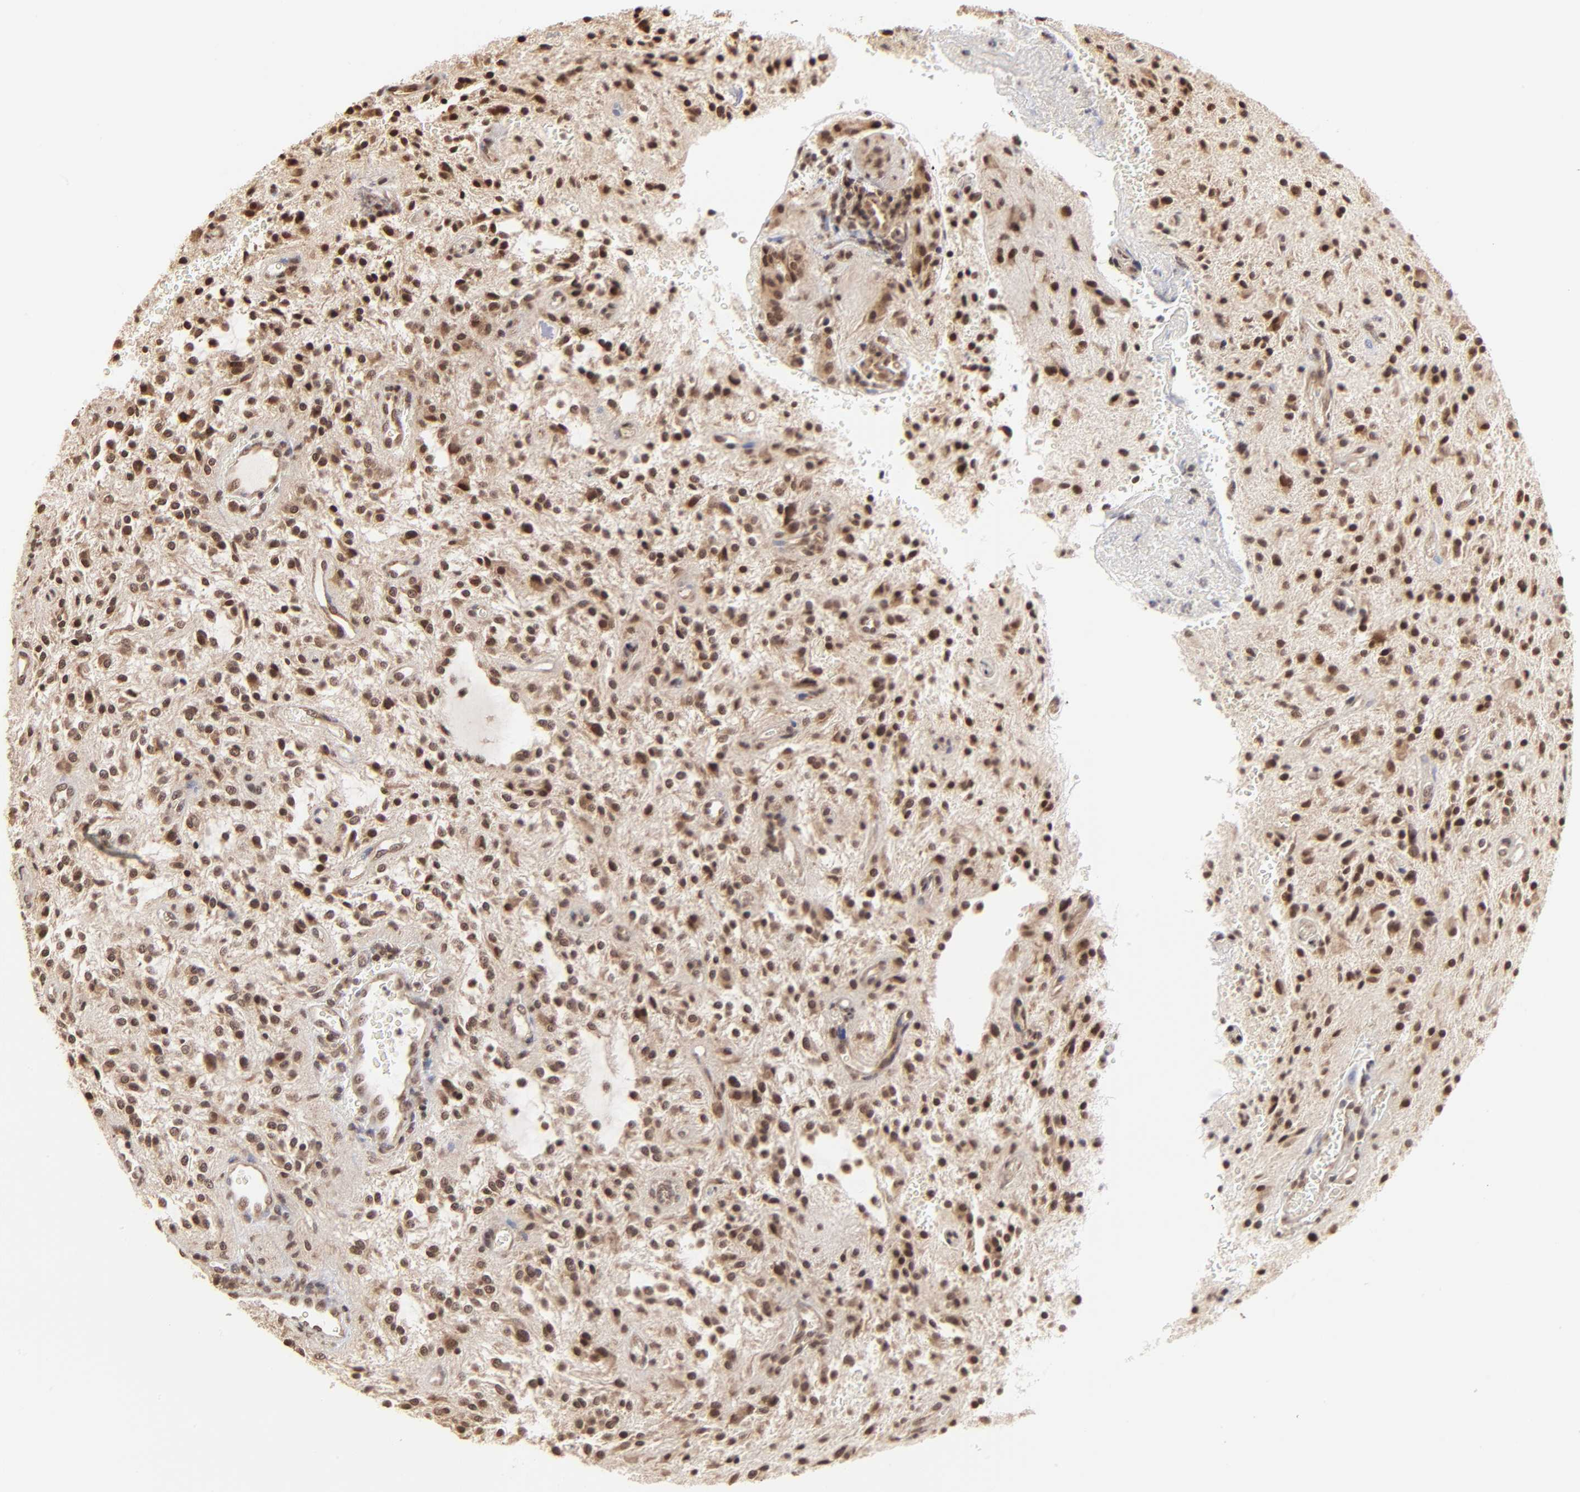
{"staining": {"intensity": "moderate", "quantity": ">75%", "location": "nuclear"}, "tissue": "glioma", "cell_type": "Tumor cells", "image_type": "cancer", "snomed": [{"axis": "morphology", "description": "Glioma, malignant, NOS"}, {"axis": "topography", "description": "Cerebellum"}], "caption": "Protein staining of malignant glioma tissue exhibits moderate nuclear expression in approximately >75% of tumor cells. The staining was performed using DAB to visualize the protein expression in brown, while the nuclei were stained in blue with hematoxylin (Magnification: 20x).", "gene": "BRPF1", "patient": {"sex": "female", "age": 10}}